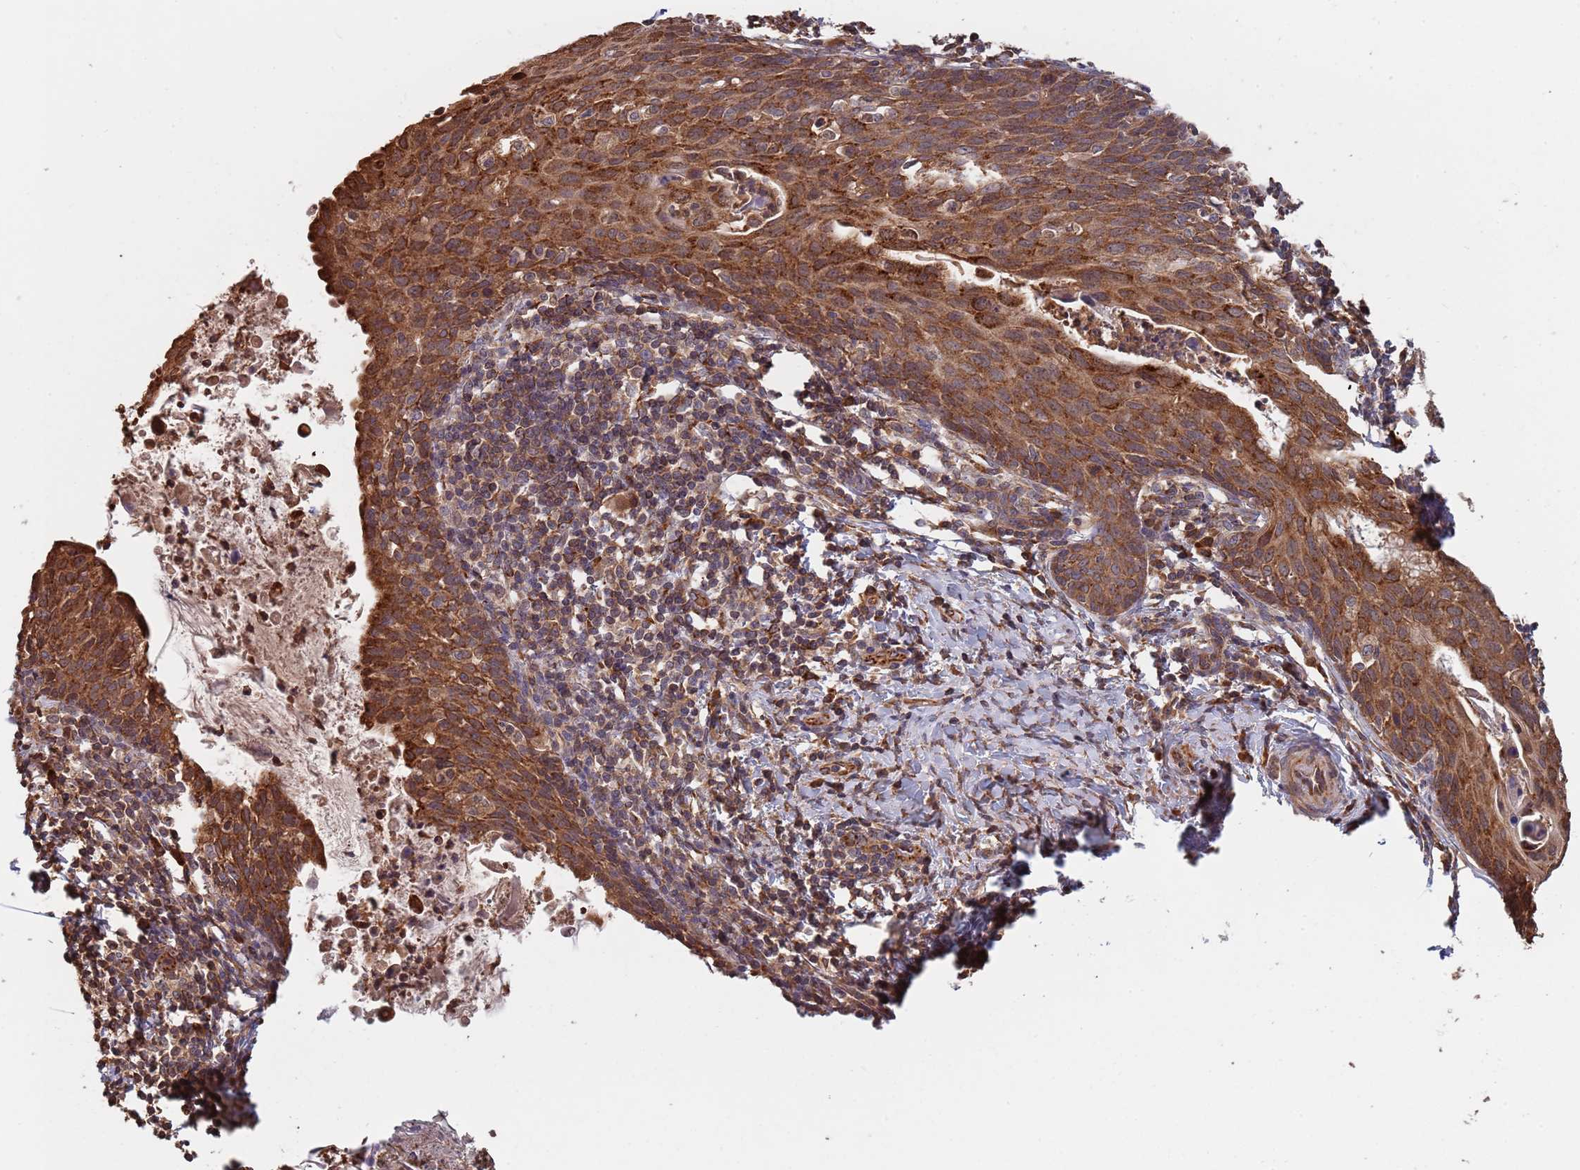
{"staining": {"intensity": "strong", "quantity": ">75%", "location": "cytoplasmic/membranous"}, "tissue": "cervical cancer", "cell_type": "Tumor cells", "image_type": "cancer", "snomed": [{"axis": "morphology", "description": "Squamous cell carcinoma, NOS"}, {"axis": "topography", "description": "Cervix"}], "caption": "Cervical cancer stained for a protein (brown) shows strong cytoplasmic/membranous positive positivity in approximately >75% of tumor cells.", "gene": "COG4", "patient": {"sex": "female", "age": 52}}